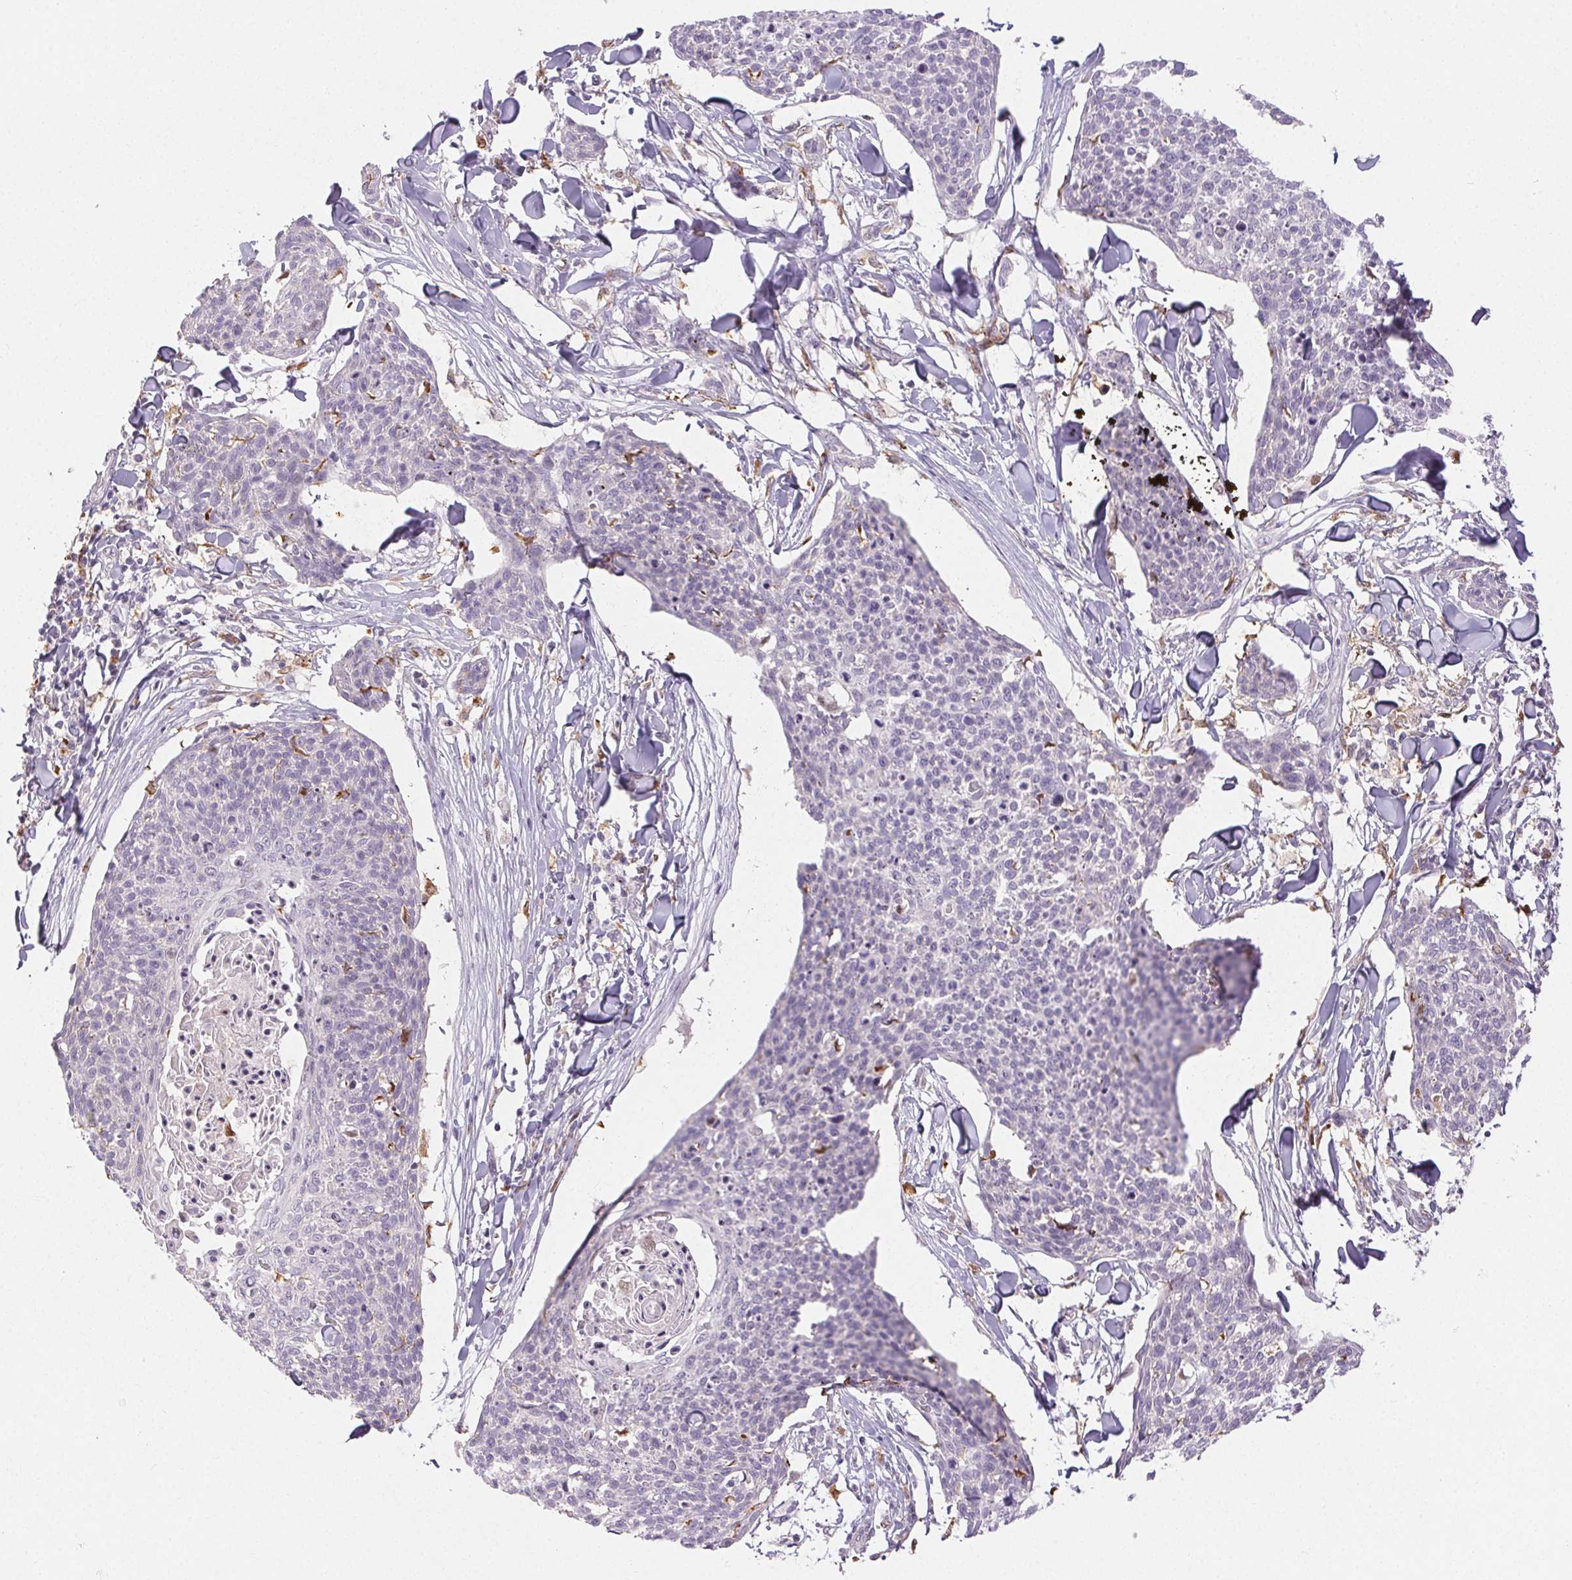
{"staining": {"intensity": "negative", "quantity": "none", "location": "none"}, "tissue": "skin cancer", "cell_type": "Tumor cells", "image_type": "cancer", "snomed": [{"axis": "morphology", "description": "Squamous cell carcinoma, NOS"}, {"axis": "topography", "description": "Skin"}, {"axis": "topography", "description": "Vulva"}], "caption": "High magnification brightfield microscopy of skin cancer (squamous cell carcinoma) stained with DAB (brown) and counterstained with hematoxylin (blue): tumor cells show no significant expression.", "gene": "RPGRIP1", "patient": {"sex": "female", "age": 75}}